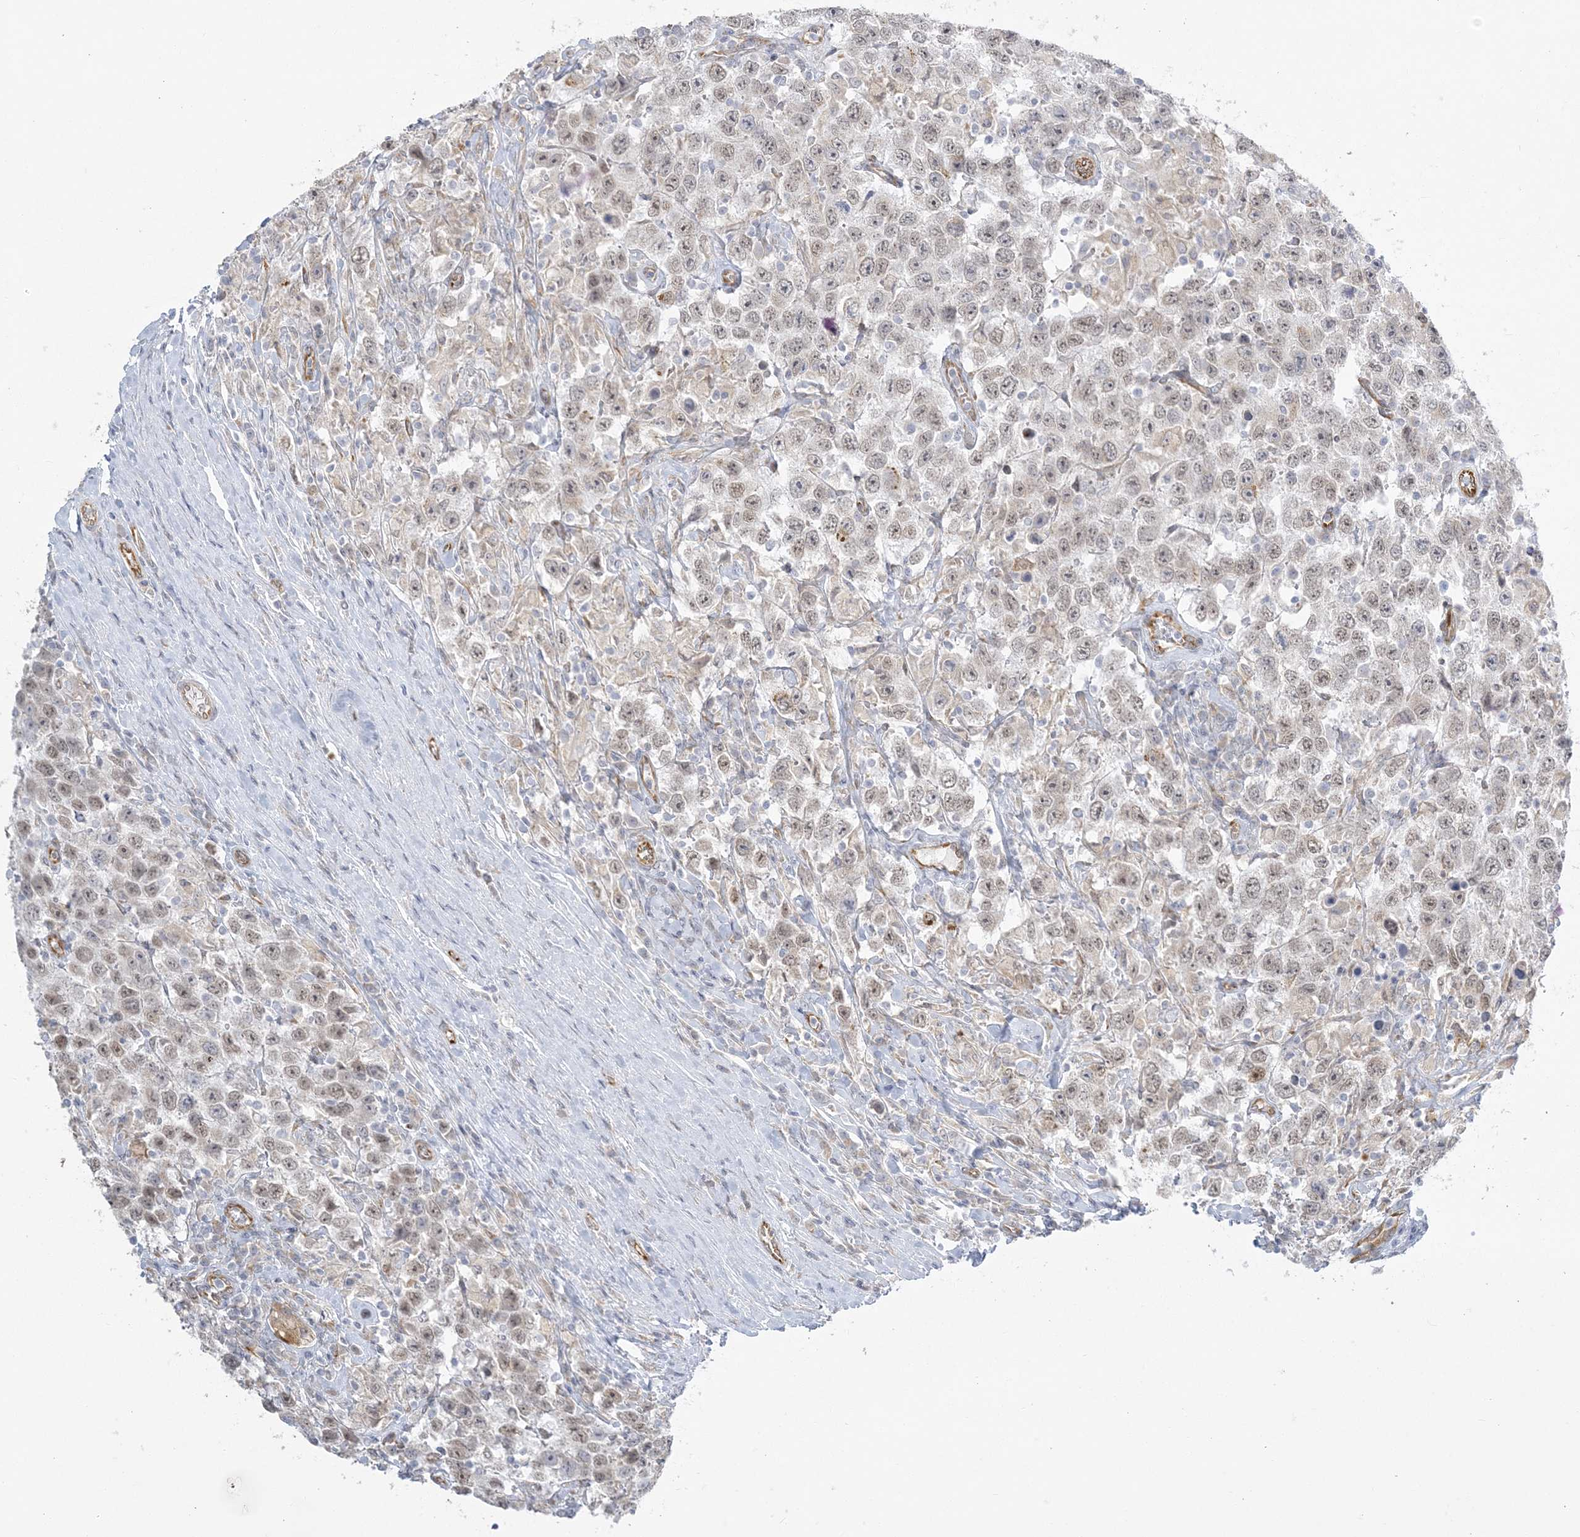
{"staining": {"intensity": "weak", "quantity": "25%-75%", "location": "nuclear"}, "tissue": "testis cancer", "cell_type": "Tumor cells", "image_type": "cancer", "snomed": [{"axis": "morphology", "description": "Seminoma, NOS"}, {"axis": "topography", "description": "Testis"}], "caption": "Human seminoma (testis) stained for a protein (brown) reveals weak nuclear positive staining in approximately 25%-75% of tumor cells.", "gene": "ZC3H6", "patient": {"sex": "male", "age": 41}}